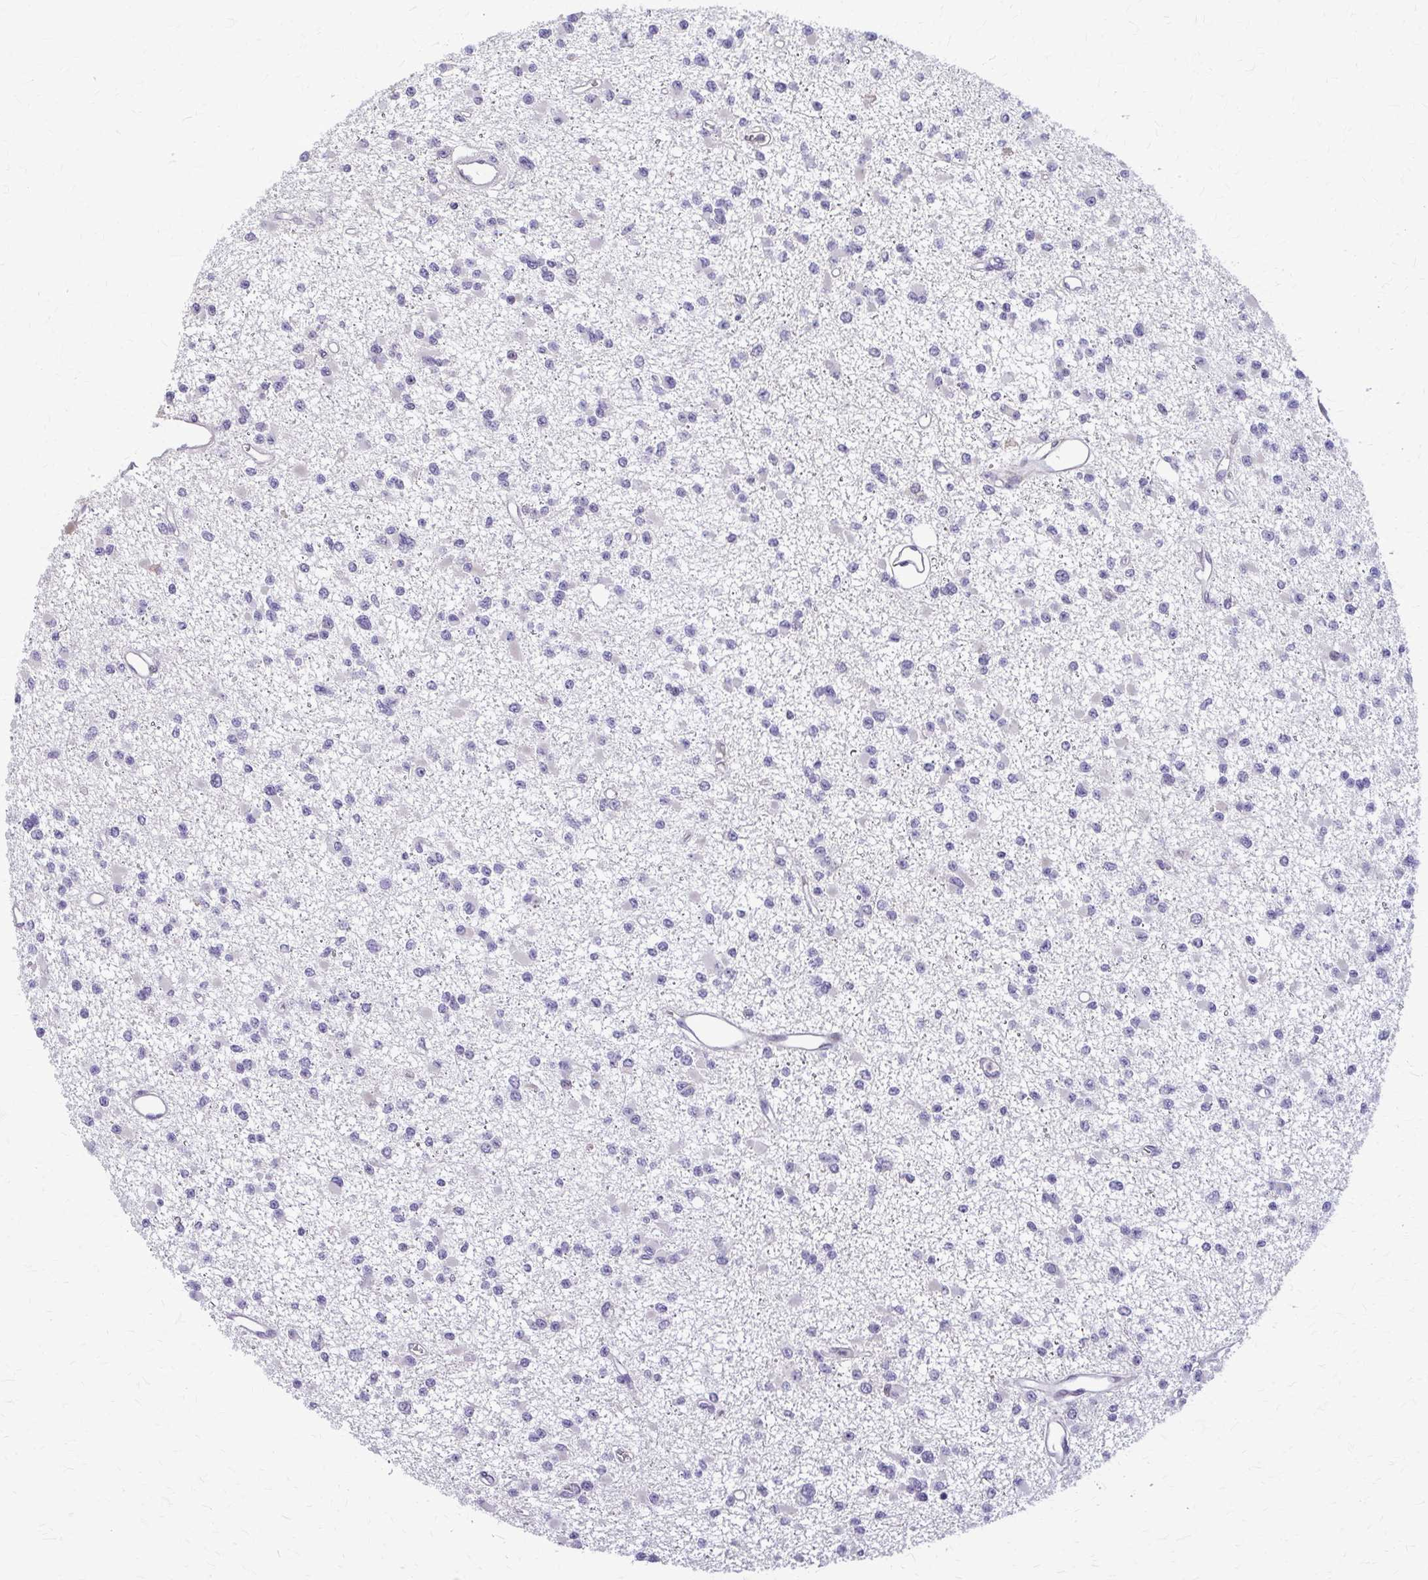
{"staining": {"intensity": "negative", "quantity": "none", "location": "none"}, "tissue": "glioma", "cell_type": "Tumor cells", "image_type": "cancer", "snomed": [{"axis": "morphology", "description": "Glioma, malignant, Low grade"}, {"axis": "topography", "description": "Brain"}], "caption": "High power microscopy histopathology image of an IHC histopathology image of malignant glioma (low-grade), revealing no significant expression in tumor cells.", "gene": "ZNF34", "patient": {"sex": "female", "age": 22}}